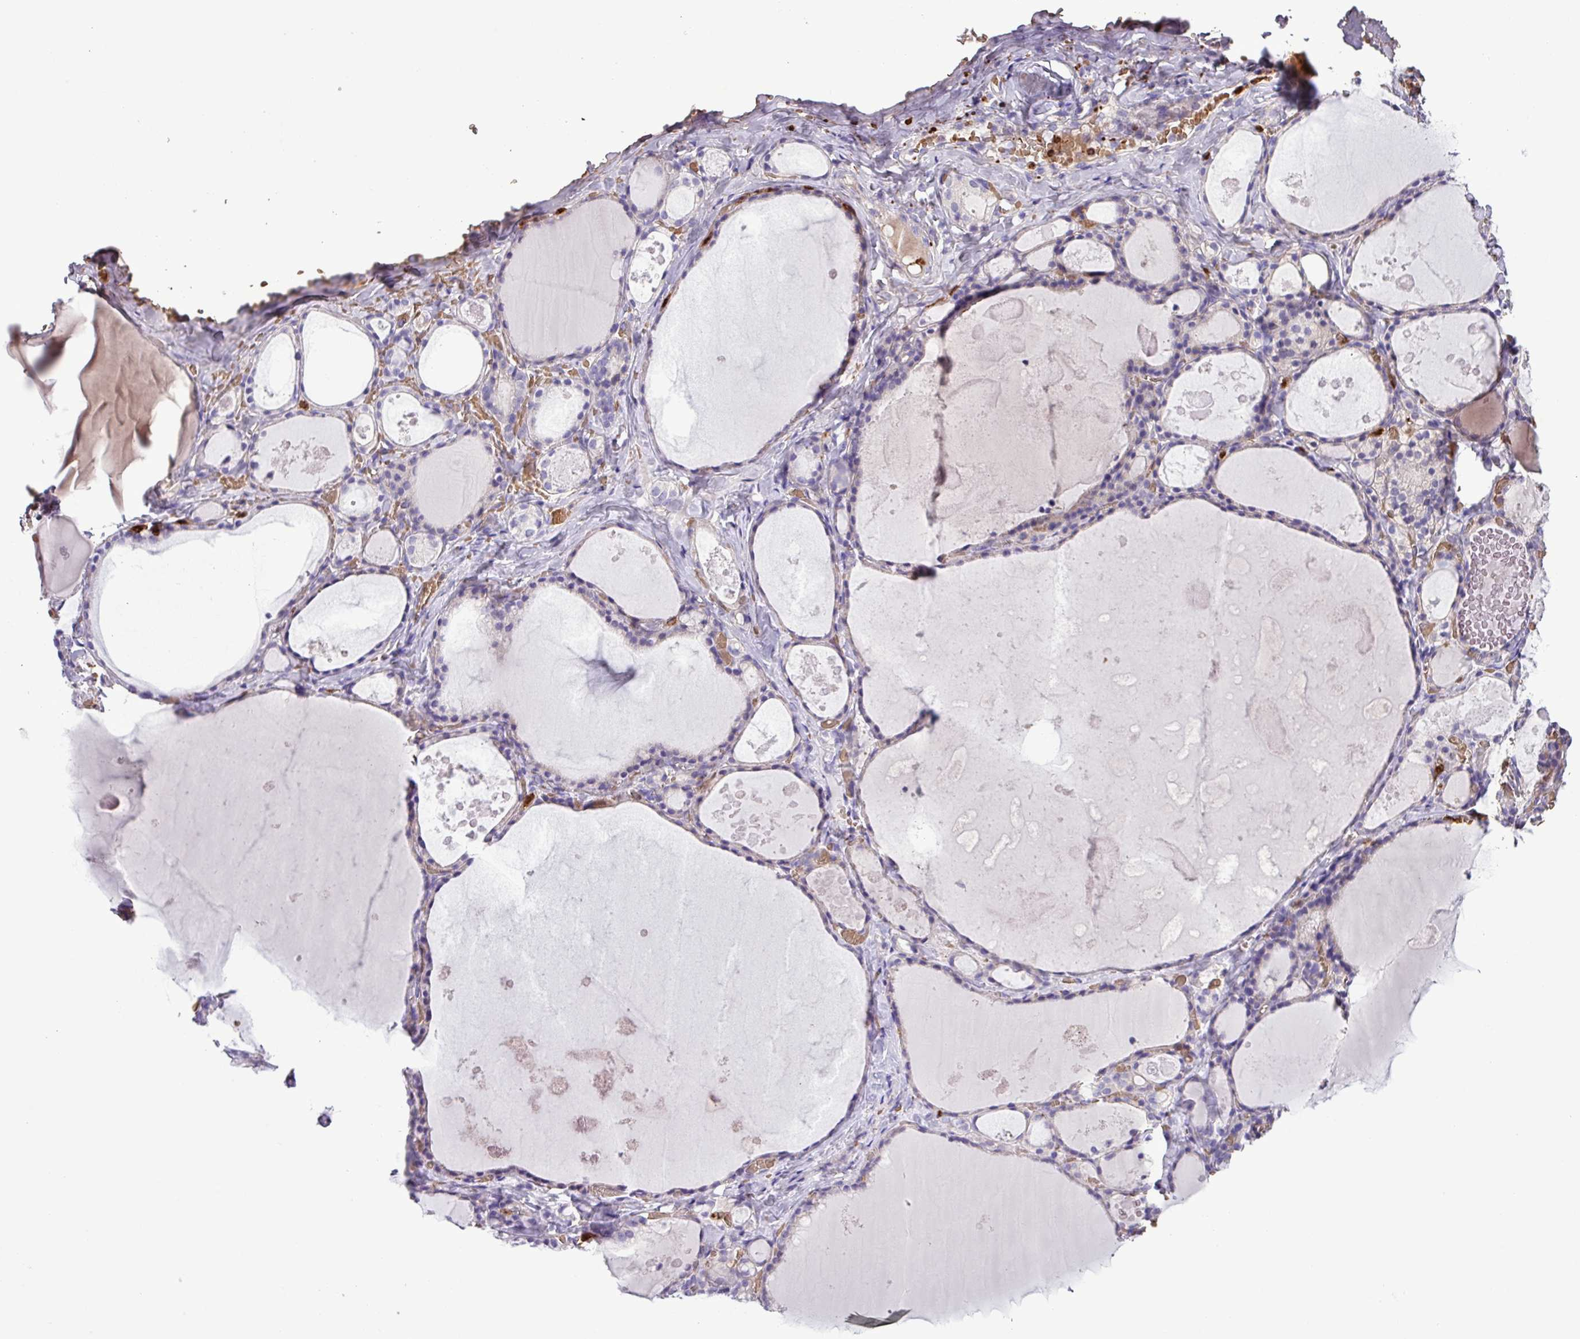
{"staining": {"intensity": "negative", "quantity": "none", "location": "none"}, "tissue": "thyroid gland", "cell_type": "Glandular cells", "image_type": "normal", "snomed": [{"axis": "morphology", "description": "Normal tissue, NOS"}, {"axis": "topography", "description": "Thyroid gland"}], "caption": "High power microscopy photomicrograph of an immunohistochemistry (IHC) micrograph of benign thyroid gland, revealing no significant expression in glandular cells.", "gene": "MGAT4B", "patient": {"sex": "male", "age": 56}}